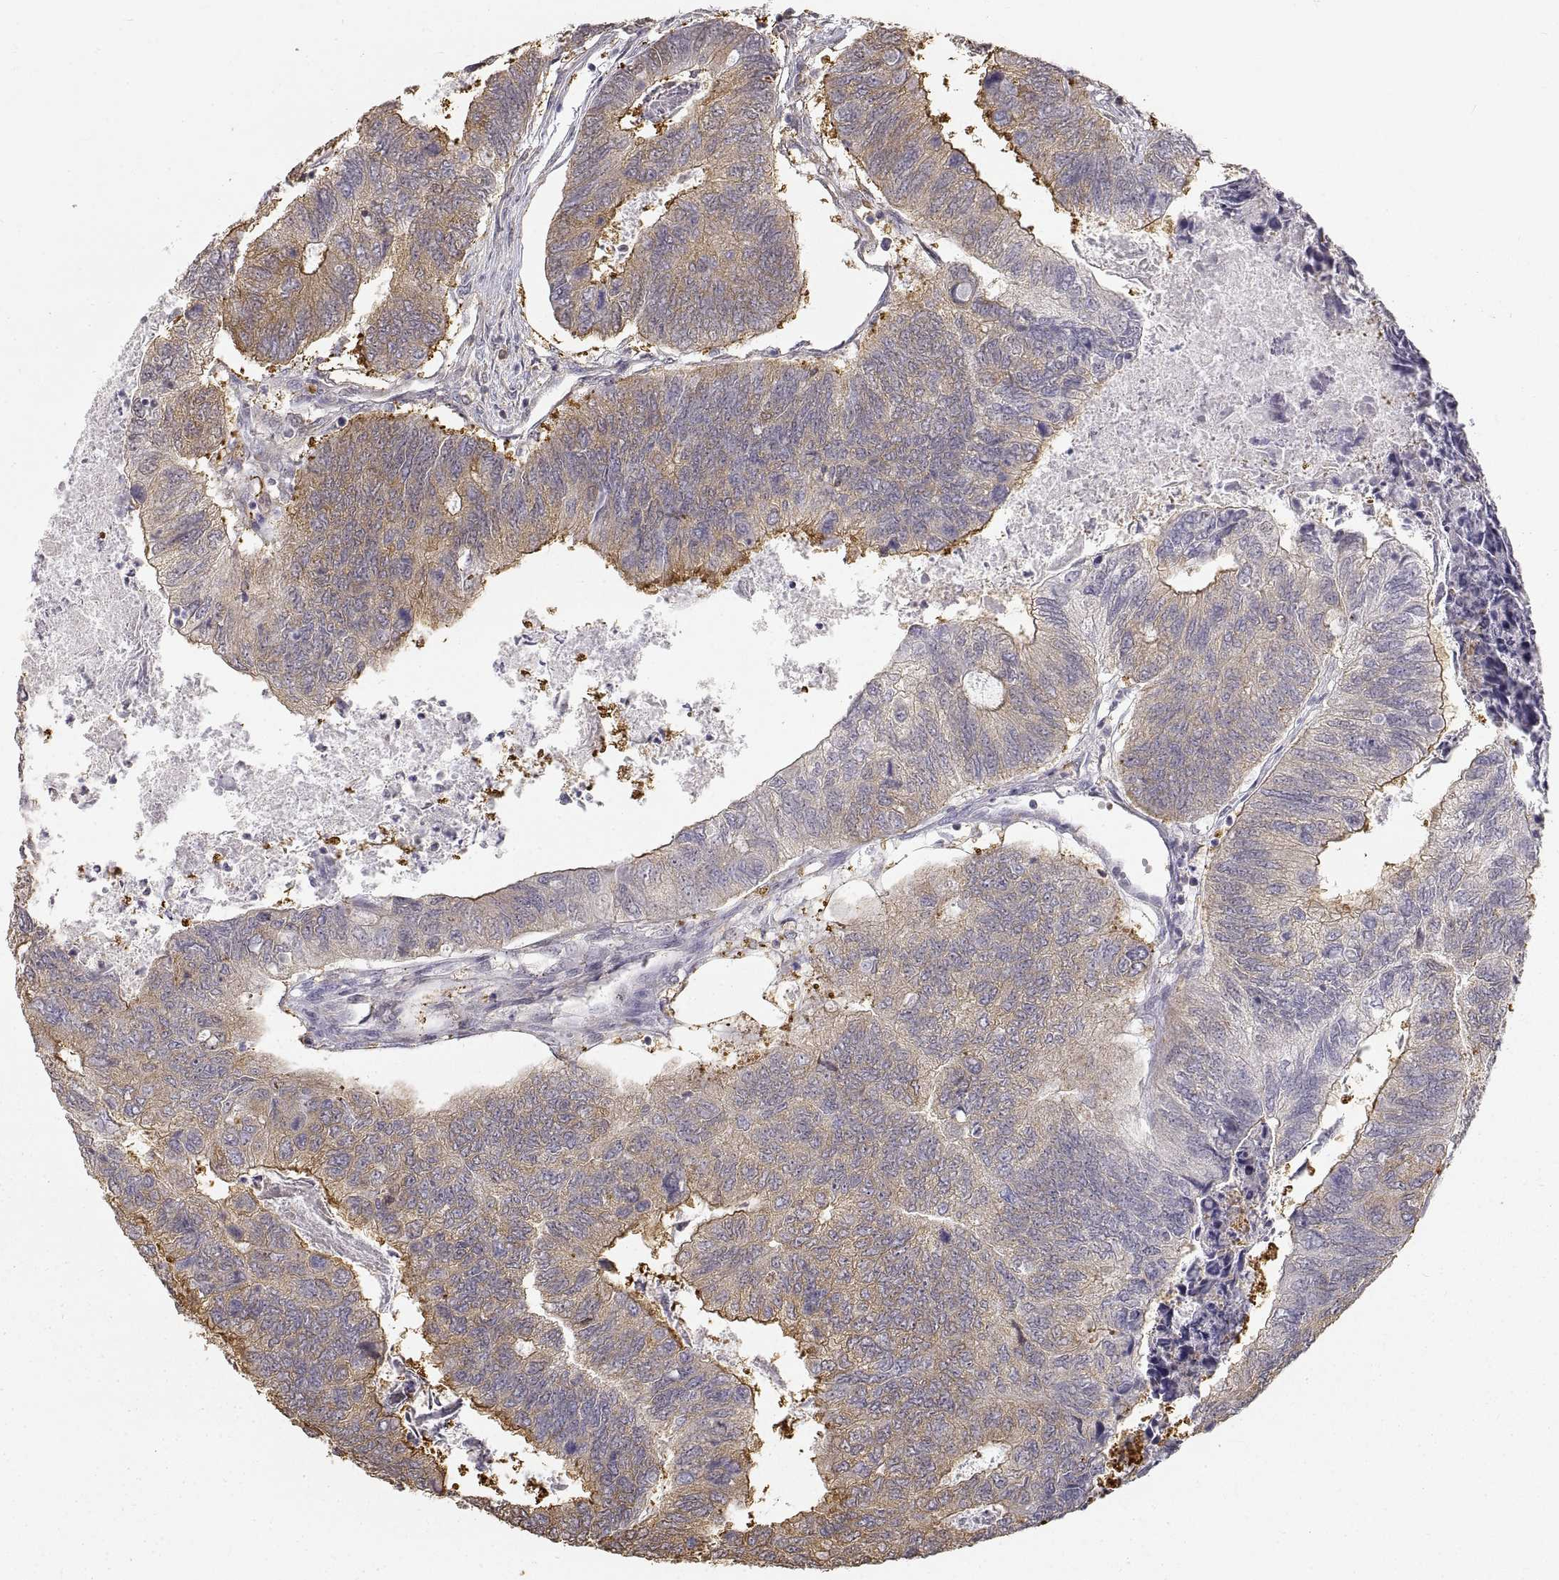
{"staining": {"intensity": "weak", "quantity": ">75%", "location": "cytoplasmic/membranous"}, "tissue": "colorectal cancer", "cell_type": "Tumor cells", "image_type": "cancer", "snomed": [{"axis": "morphology", "description": "Adenocarcinoma, NOS"}, {"axis": "topography", "description": "Colon"}], "caption": "Human colorectal cancer (adenocarcinoma) stained with a protein marker reveals weak staining in tumor cells.", "gene": "HSP90AB1", "patient": {"sex": "female", "age": 67}}